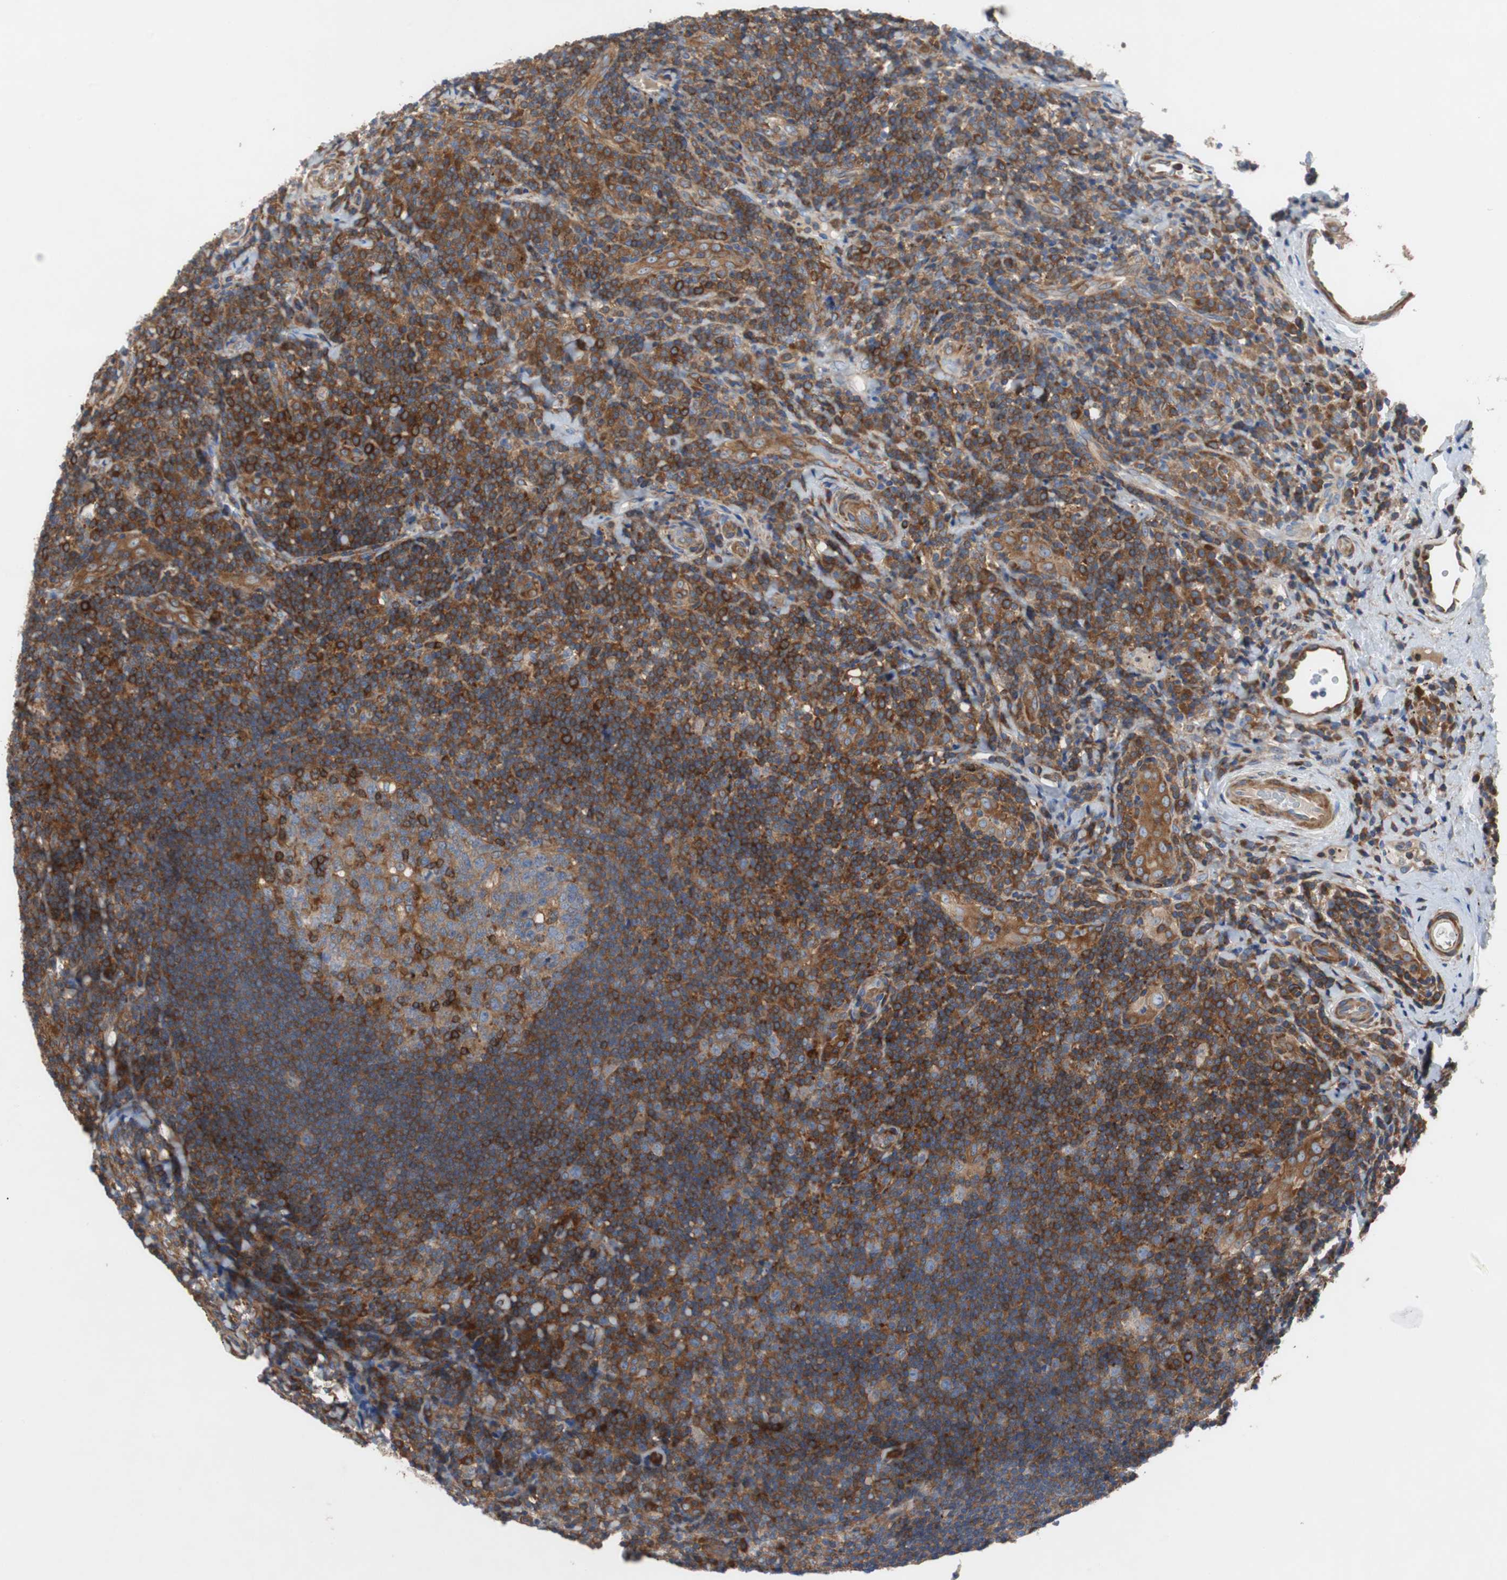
{"staining": {"intensity": "strong", "quantity": ">75%", "location": "cytoplasmic/membranous"}, "tissue": "lymphoma", "cell_type": "Tumor cells", "image_type": "cancer", "snomed": [{"axis": "morphology", "description": "Malignant lymphoma, non-Hodgkin's type, High grade"}, {"axis": "topography", "description": "Tonsil"}], "caption": "Immunohistochemical staining of high-grade malignant lymphoma, non-Hodgkin's type reveals high levels of strong cytoplasmic/membranous expression in approximately >75% of tumor cells.", "gene": "GYS1", "patient": {"sex": "female", "age": 36}}